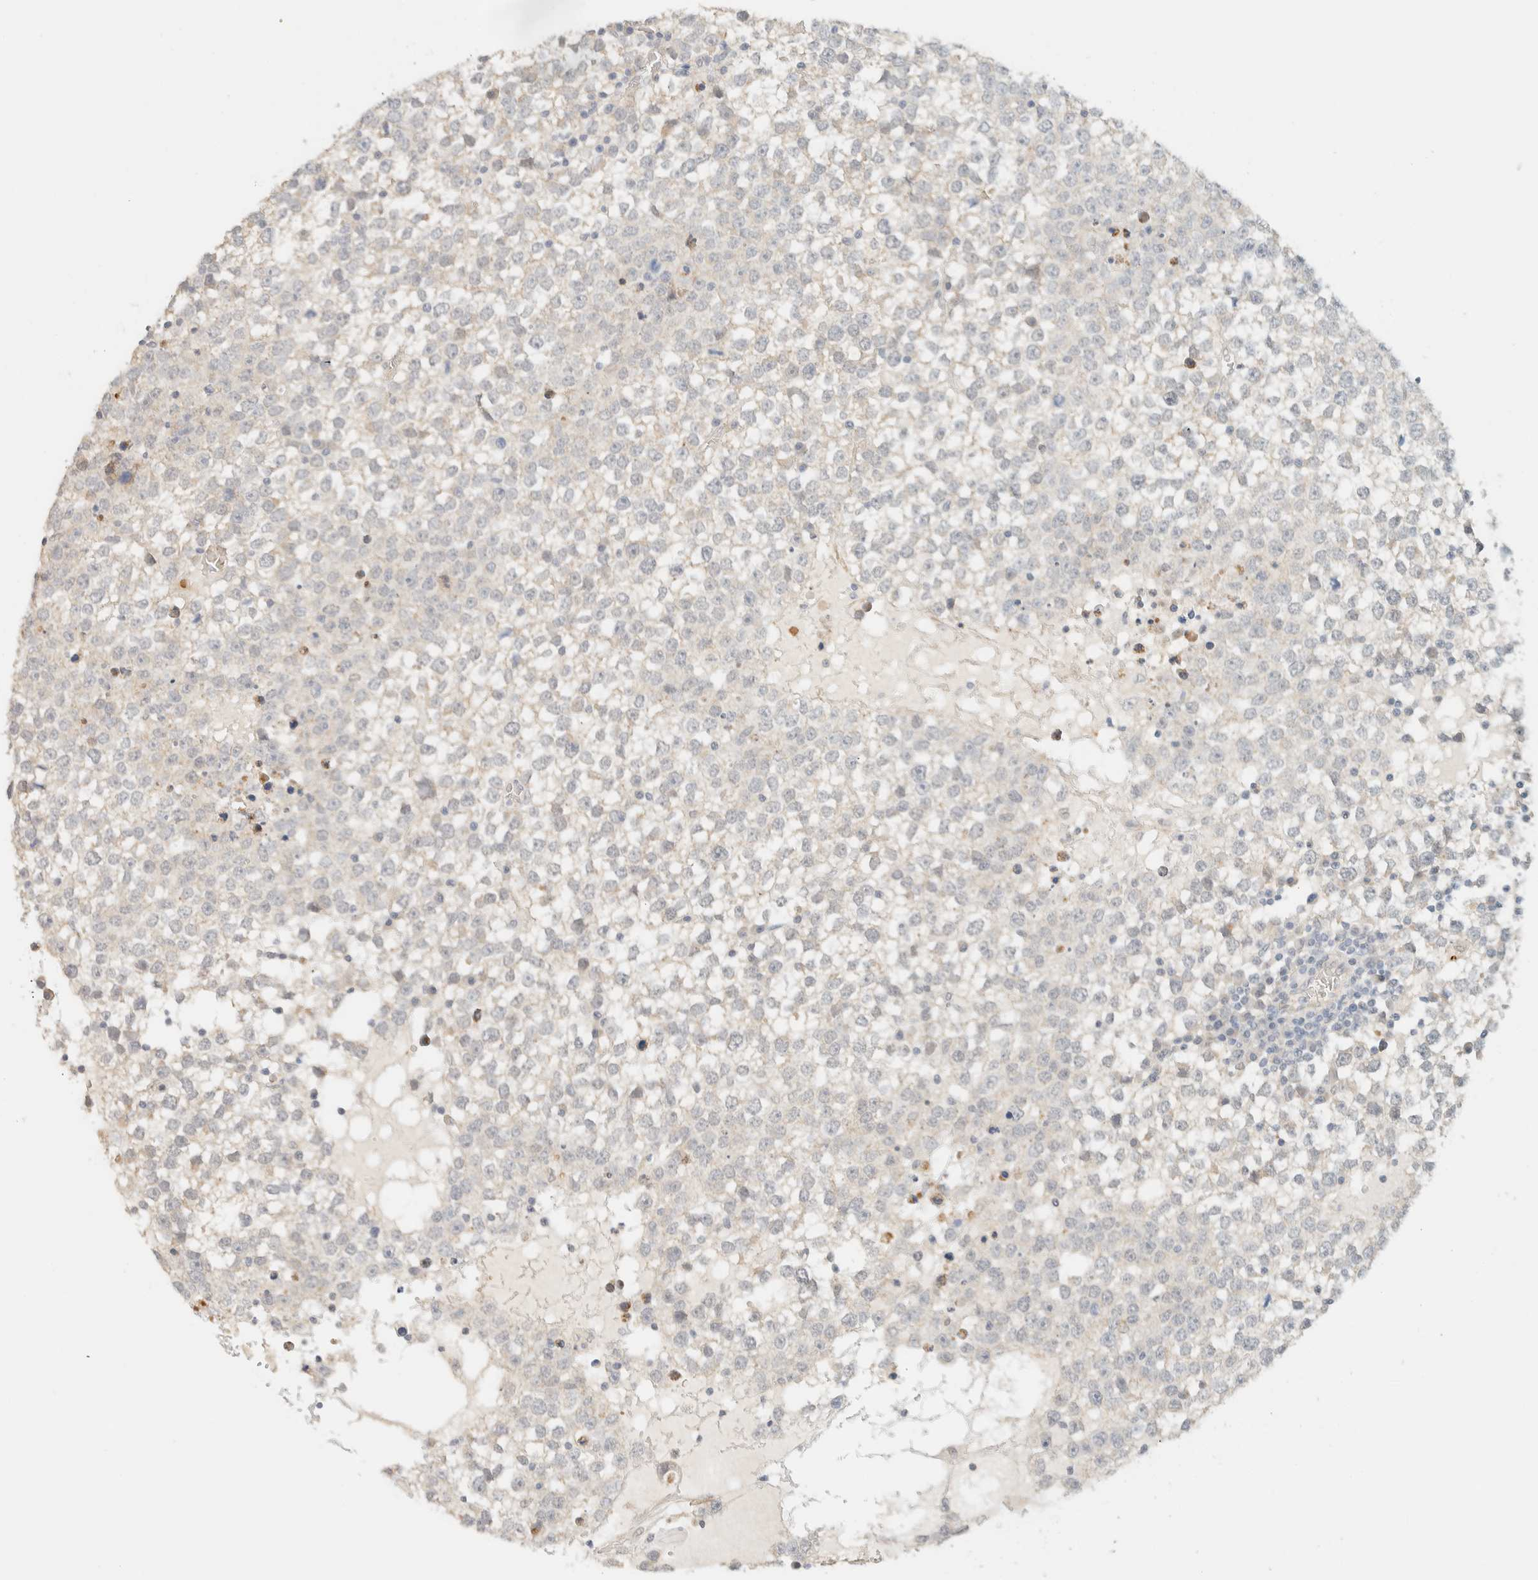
{"staining": {"intensity": "negative", "quantity": "none", "location": "none"}, "tissue": "testis cancer", "cell_type": "Tumor cells", "image_type": "cancer", "snomed": [{"axis": "morphology", "description": "Seminoma, NOS"}, {"axis": "topography", "description": "Testis"}], "caption": "Testis seminoma was stained to show a protein in brown. There is no significant expression in tumor cells.", "gene": "TNK1", "patient": {"sex": "male", "age": 65}}